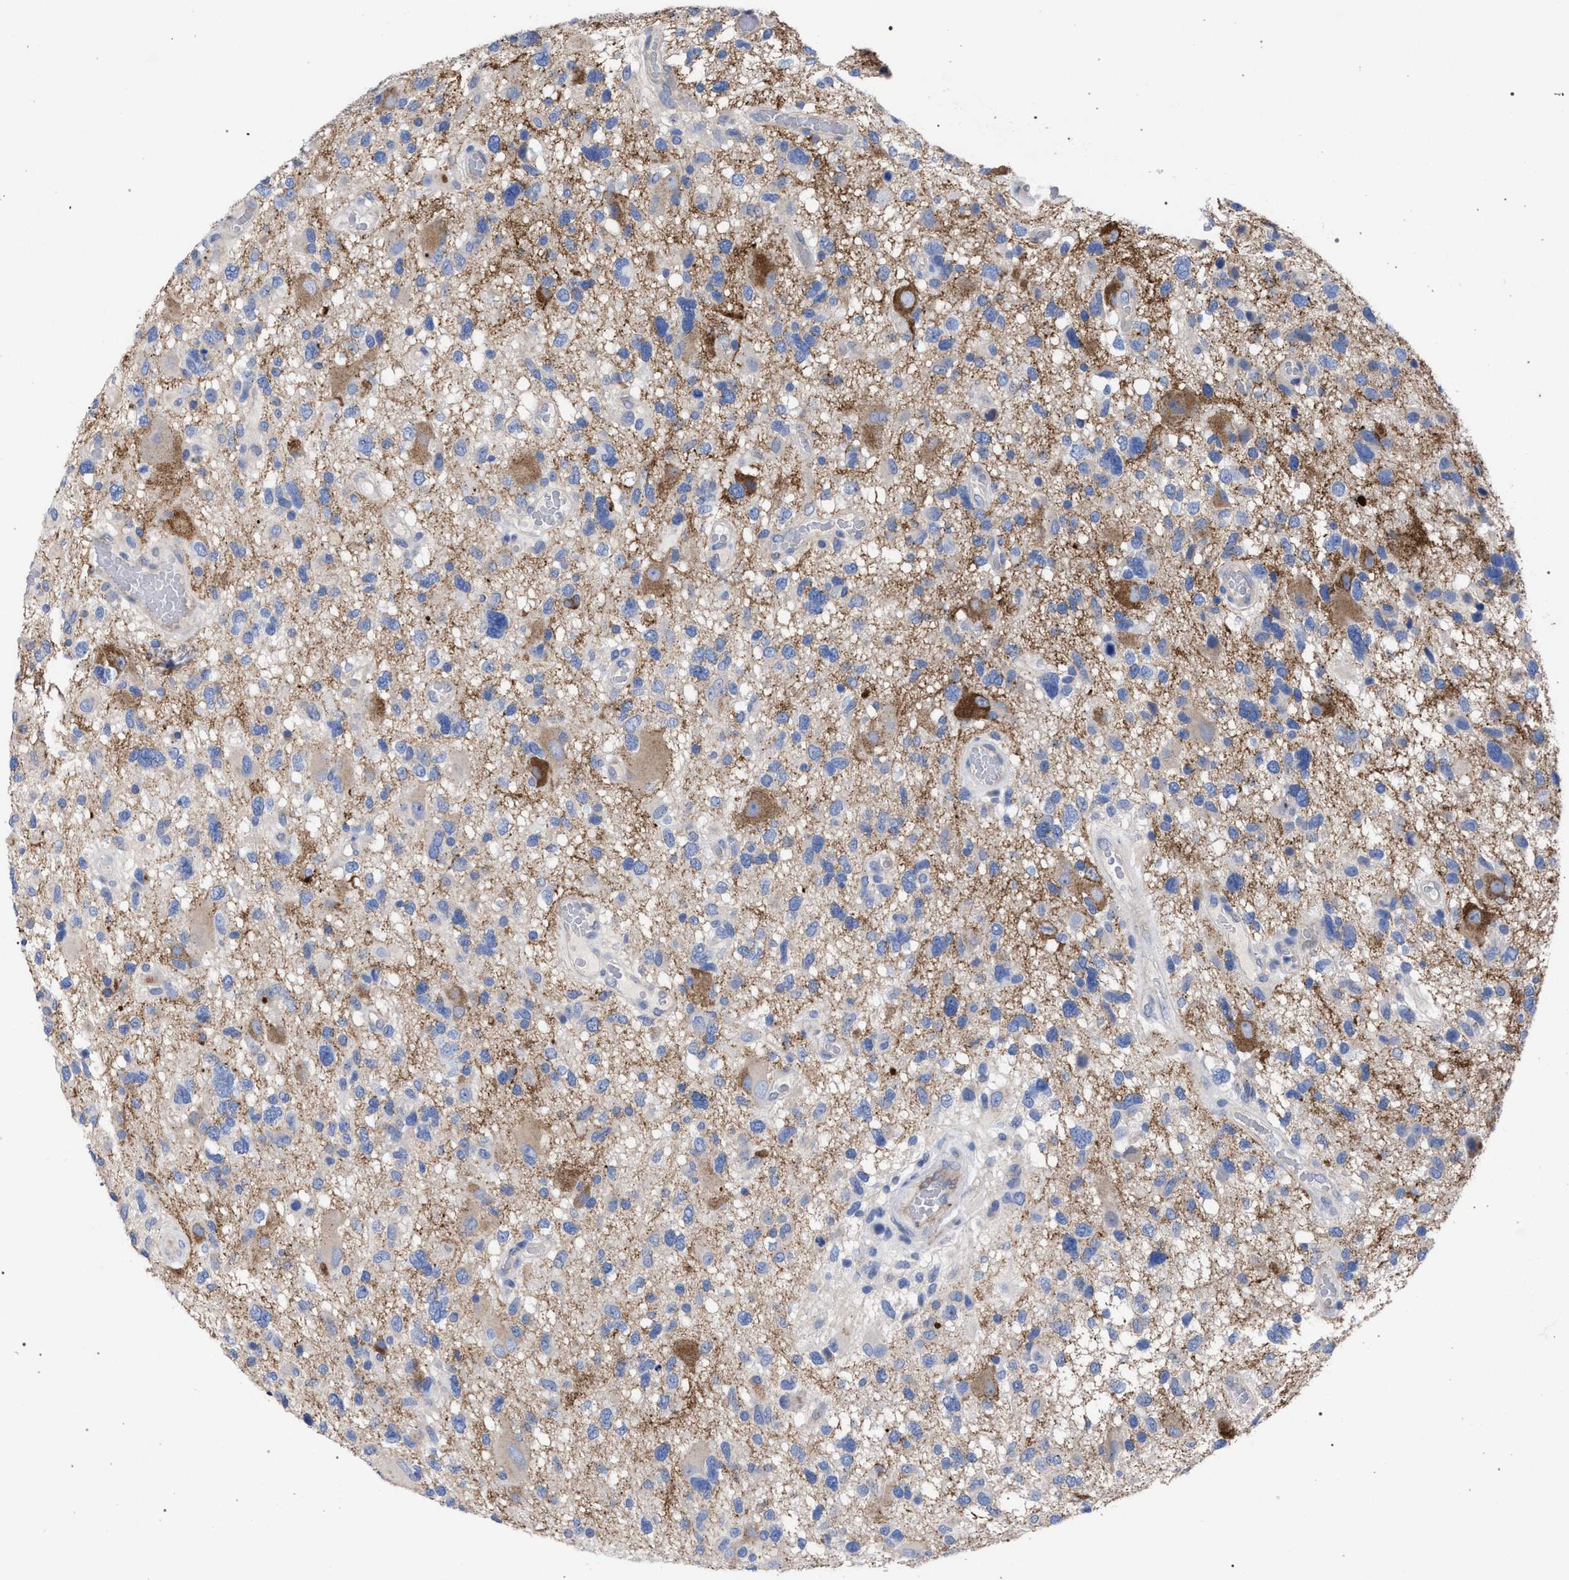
{"staining": {"intensity": "weak", "quantity": "<25%", "location": "cytoplasmic/membranous"}, "tissue": "glioma", "cell_type": "Tumor cells", "image_type": "cancer", "snomed": [{"axis": "morphology", "description": "Glioma, malignant, High grade"}, {"axis": "topography", "description": "Brain"}], "caption": "This is a histopathology image of immunohistochemistry staining of malignant glioma (high-grade), which shows no staining in tumor cells.", "gene": "GMPR", "patient": {"sex": "male", "age": 33}}